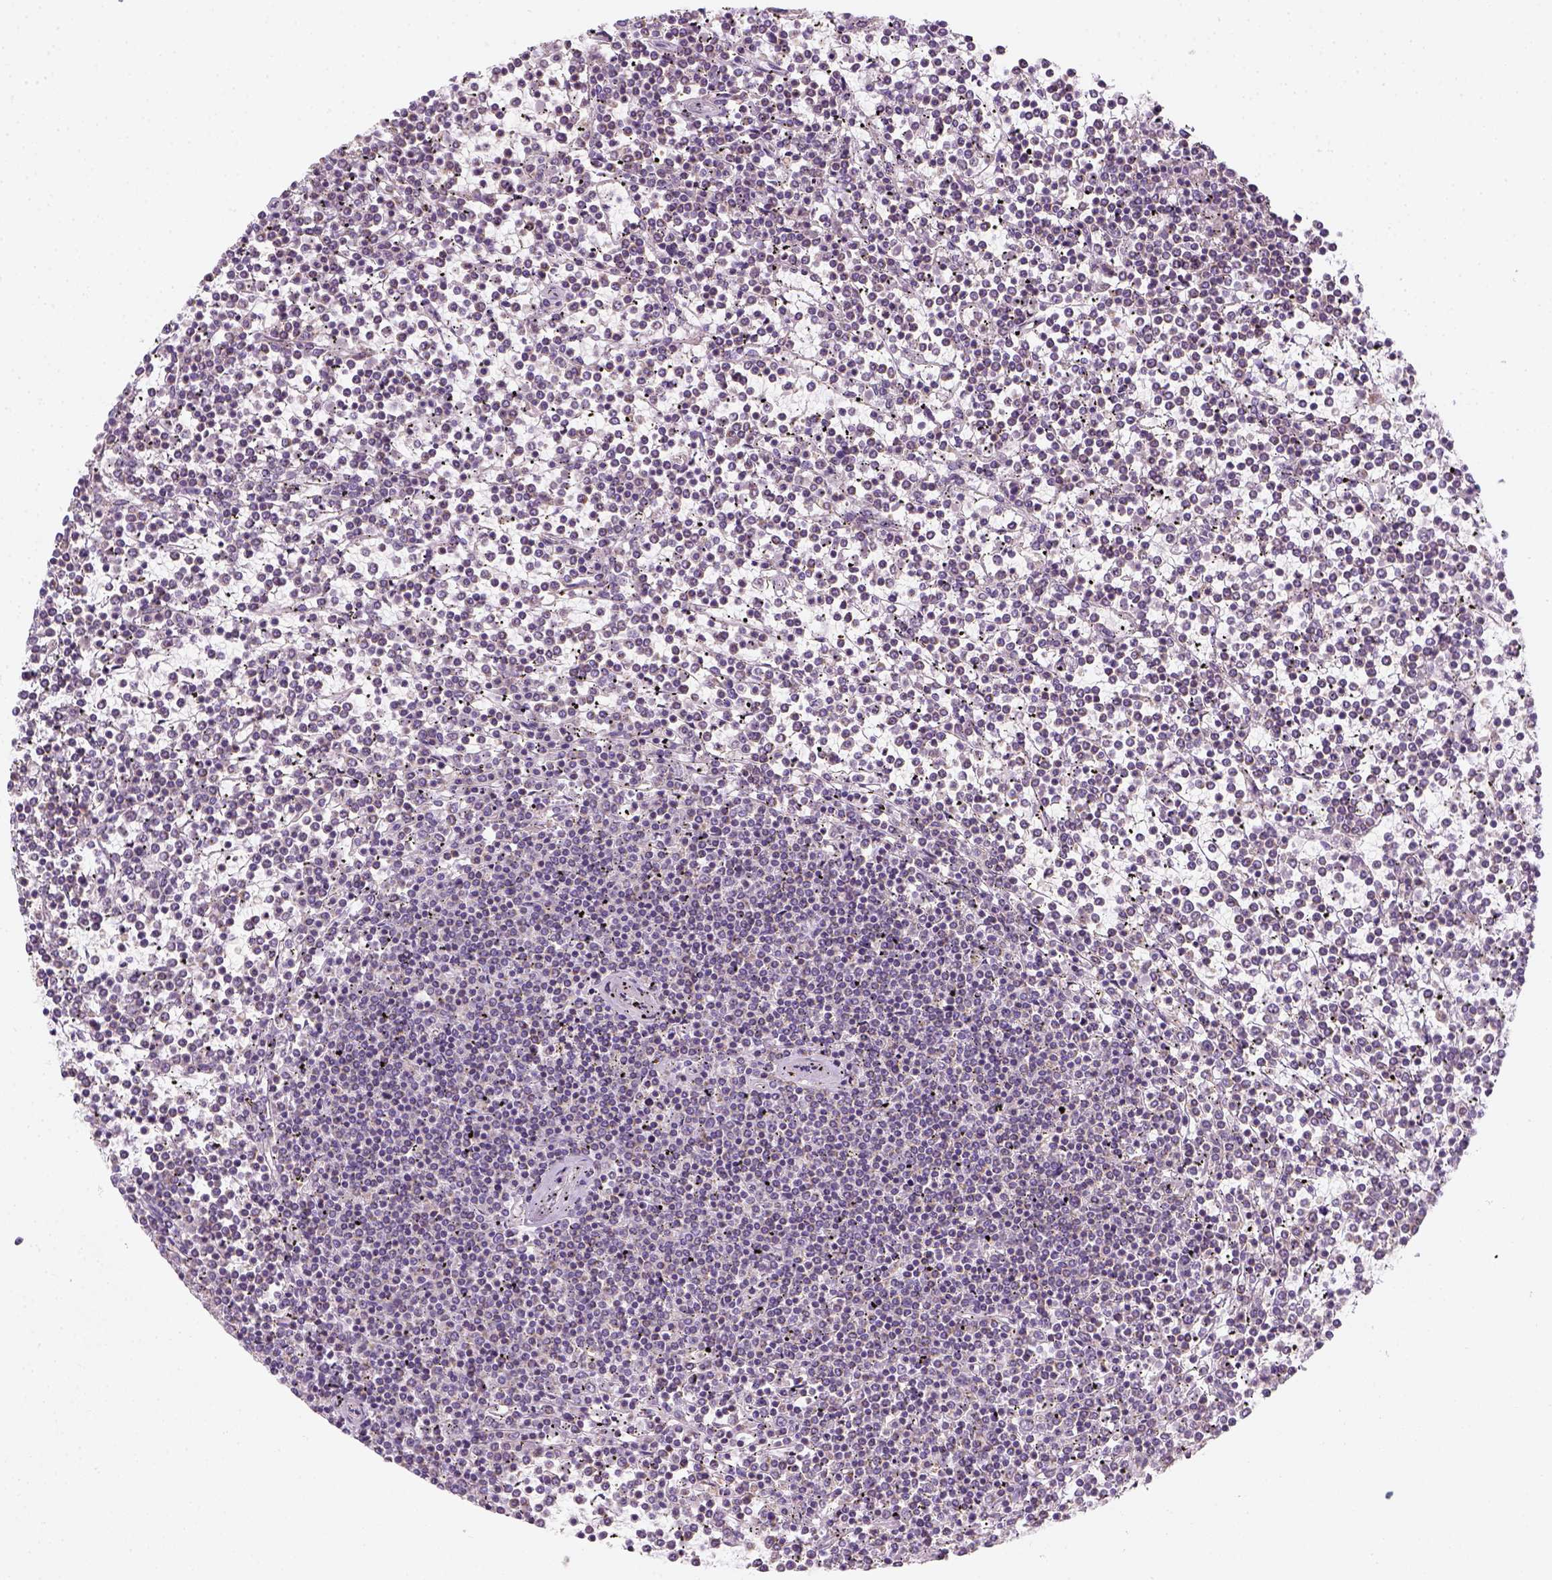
{"staining": {"intensity": "negative", "quantity": "none", "location": "none"}, "tissue": "lymphoma", "cell_type": "Tumor cells", "image_type": "cancer", "snomed": [{"axis": "morphology", "description": "Malignant lymphoma, non-Hodgkin's type, Low grade"}, {"axis": "topography", "description": "Spleen"}], "caption": "DAB immunohistochemical staining of low-grade malignant lymphoma, non-Hodgkin's type exhibits no significant staining in tumor cells.", "gene": "AWAT2", "patient": {"sex": "female", "age": 19}}